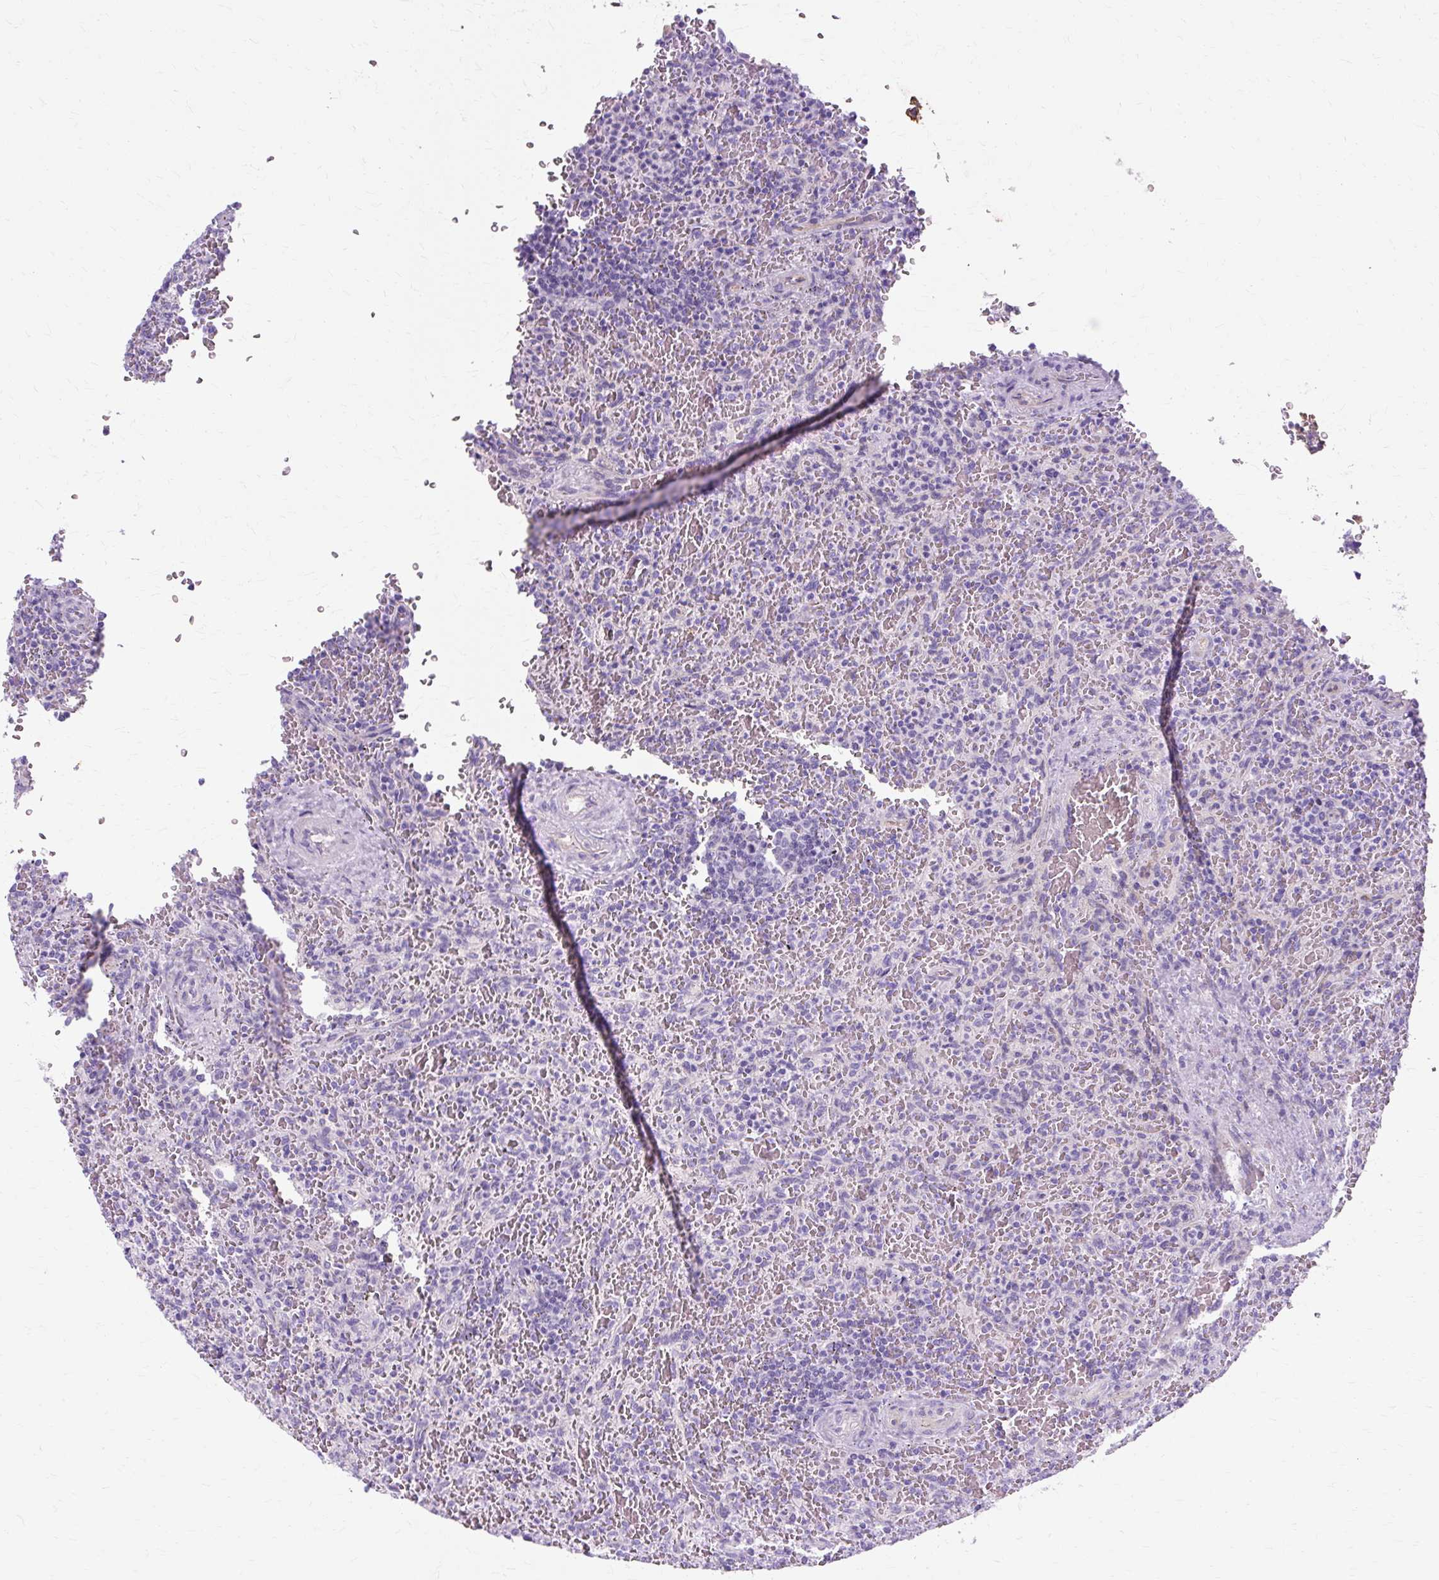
{"staining": {"intensity": "negative", "quantity": "none", "location": "none"}, "tissue": "lymphoma", "cell_type": "Tumor cells", "image_type": "cancer", "snomed": [{"axis": "morphology", "description": "Malignant lymphoma, non-Hodgkin's type, Low grade"}, {"axis": "topography", "description": "Spleen"}], "caption": "An immunohistochemistry micrograph of lymphoma is shown. There is no staining in tumor cells of lymphoma.", "gene": "TMEM89", "patient": {"sex": "female", "age": 64}}